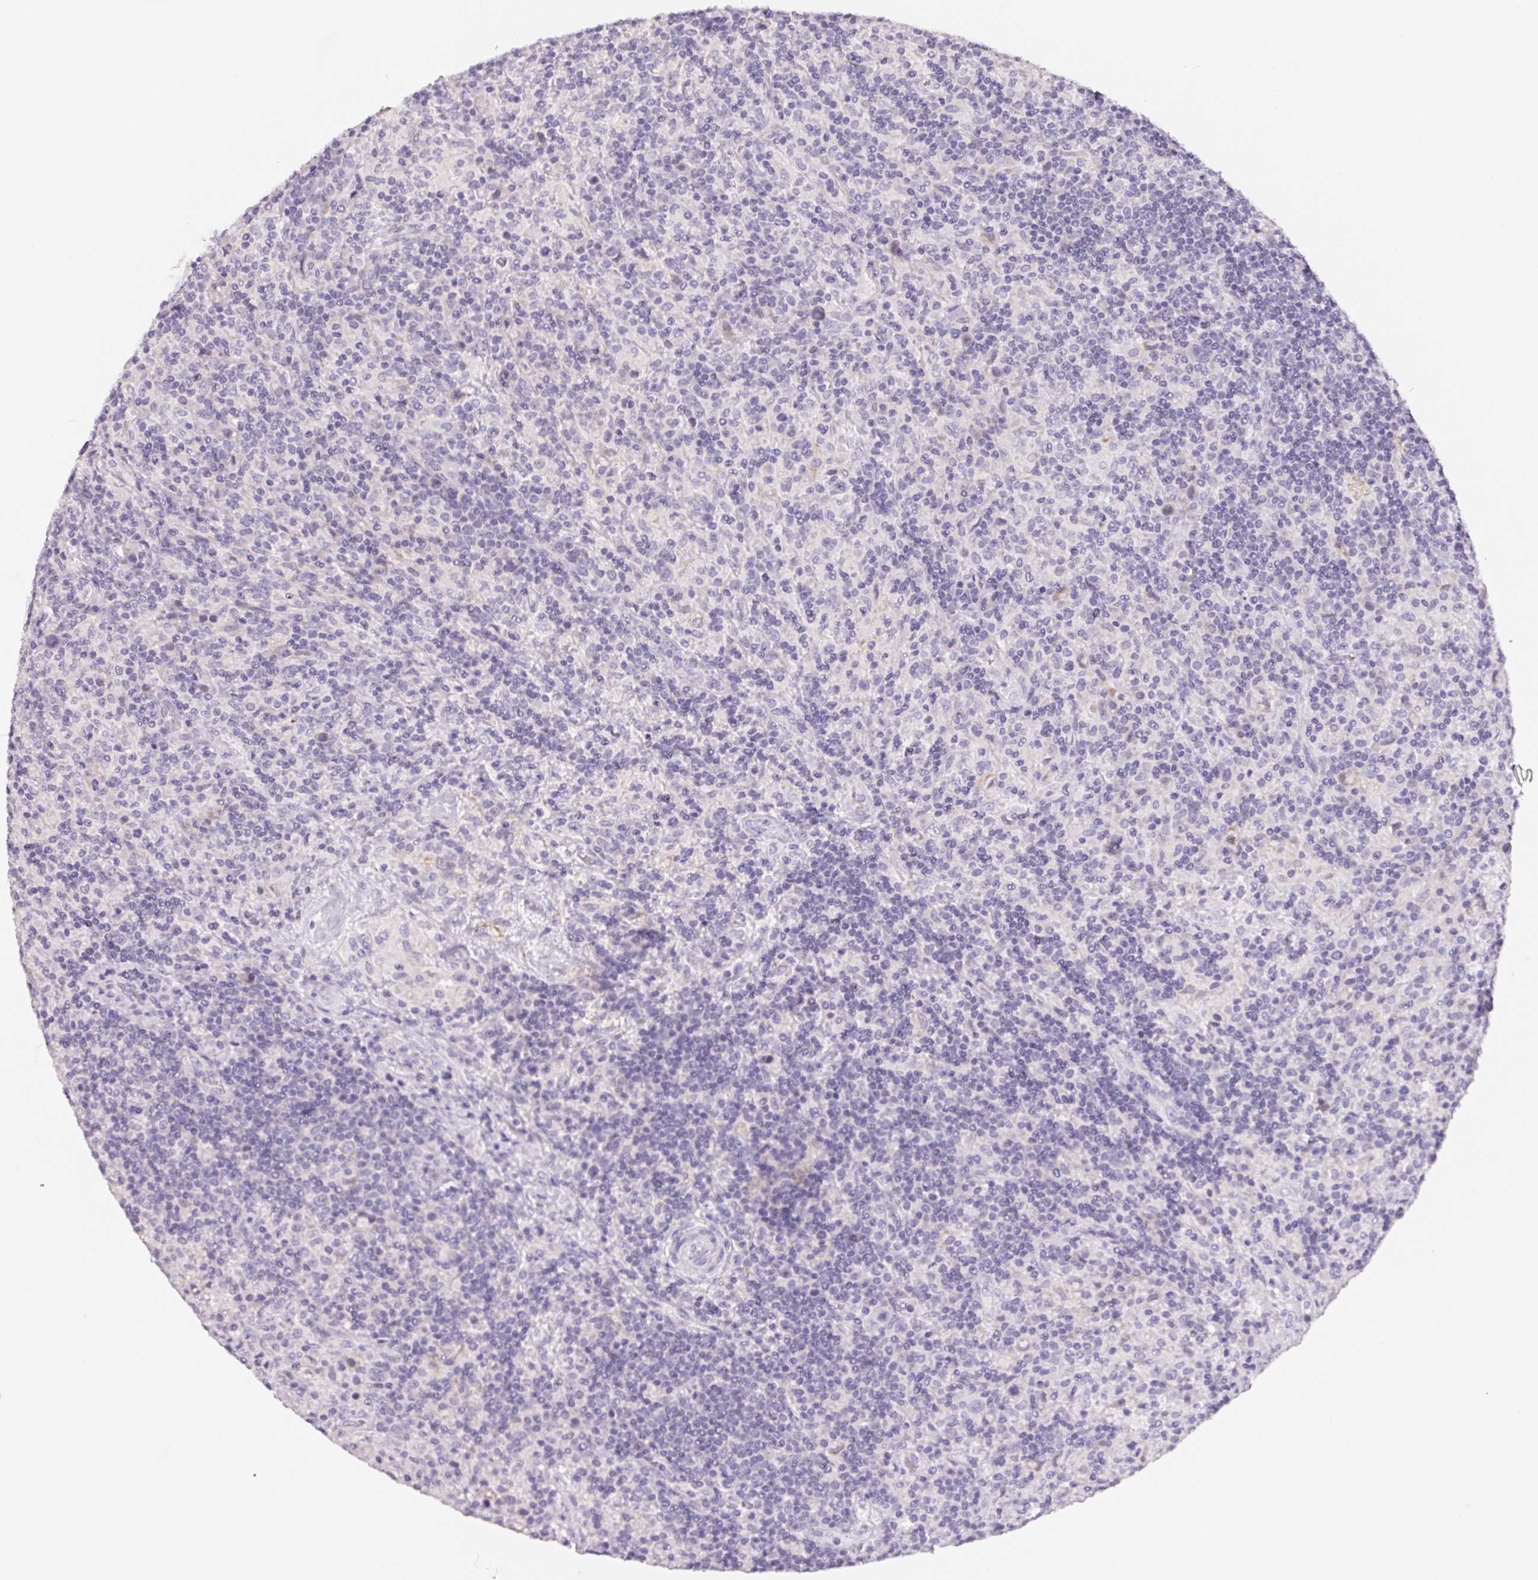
{"staining": {"intensity": "negative", "quantity": "none", "location": "none"}, "tissue": "lymphoma", "cell_type": "Tumor cells", "image_type": "cancer", "snomed": [{"axis": "morphology", "description": "Hodgkin's disease, NOS"}, {"axis": "topography", "description": "Lymph node"}], "caption": "There is no significant positivity in tumor cells of lymphoma. (Stains: DAB (3,3'-diaminobenzidine) immunohistochemistry (IHC) with hematoxylin counter stain, Microscopy: brightfield microscopy at high magnification).", "gene": "FDX1", "patient": {"sex": "male", "age": 70}}